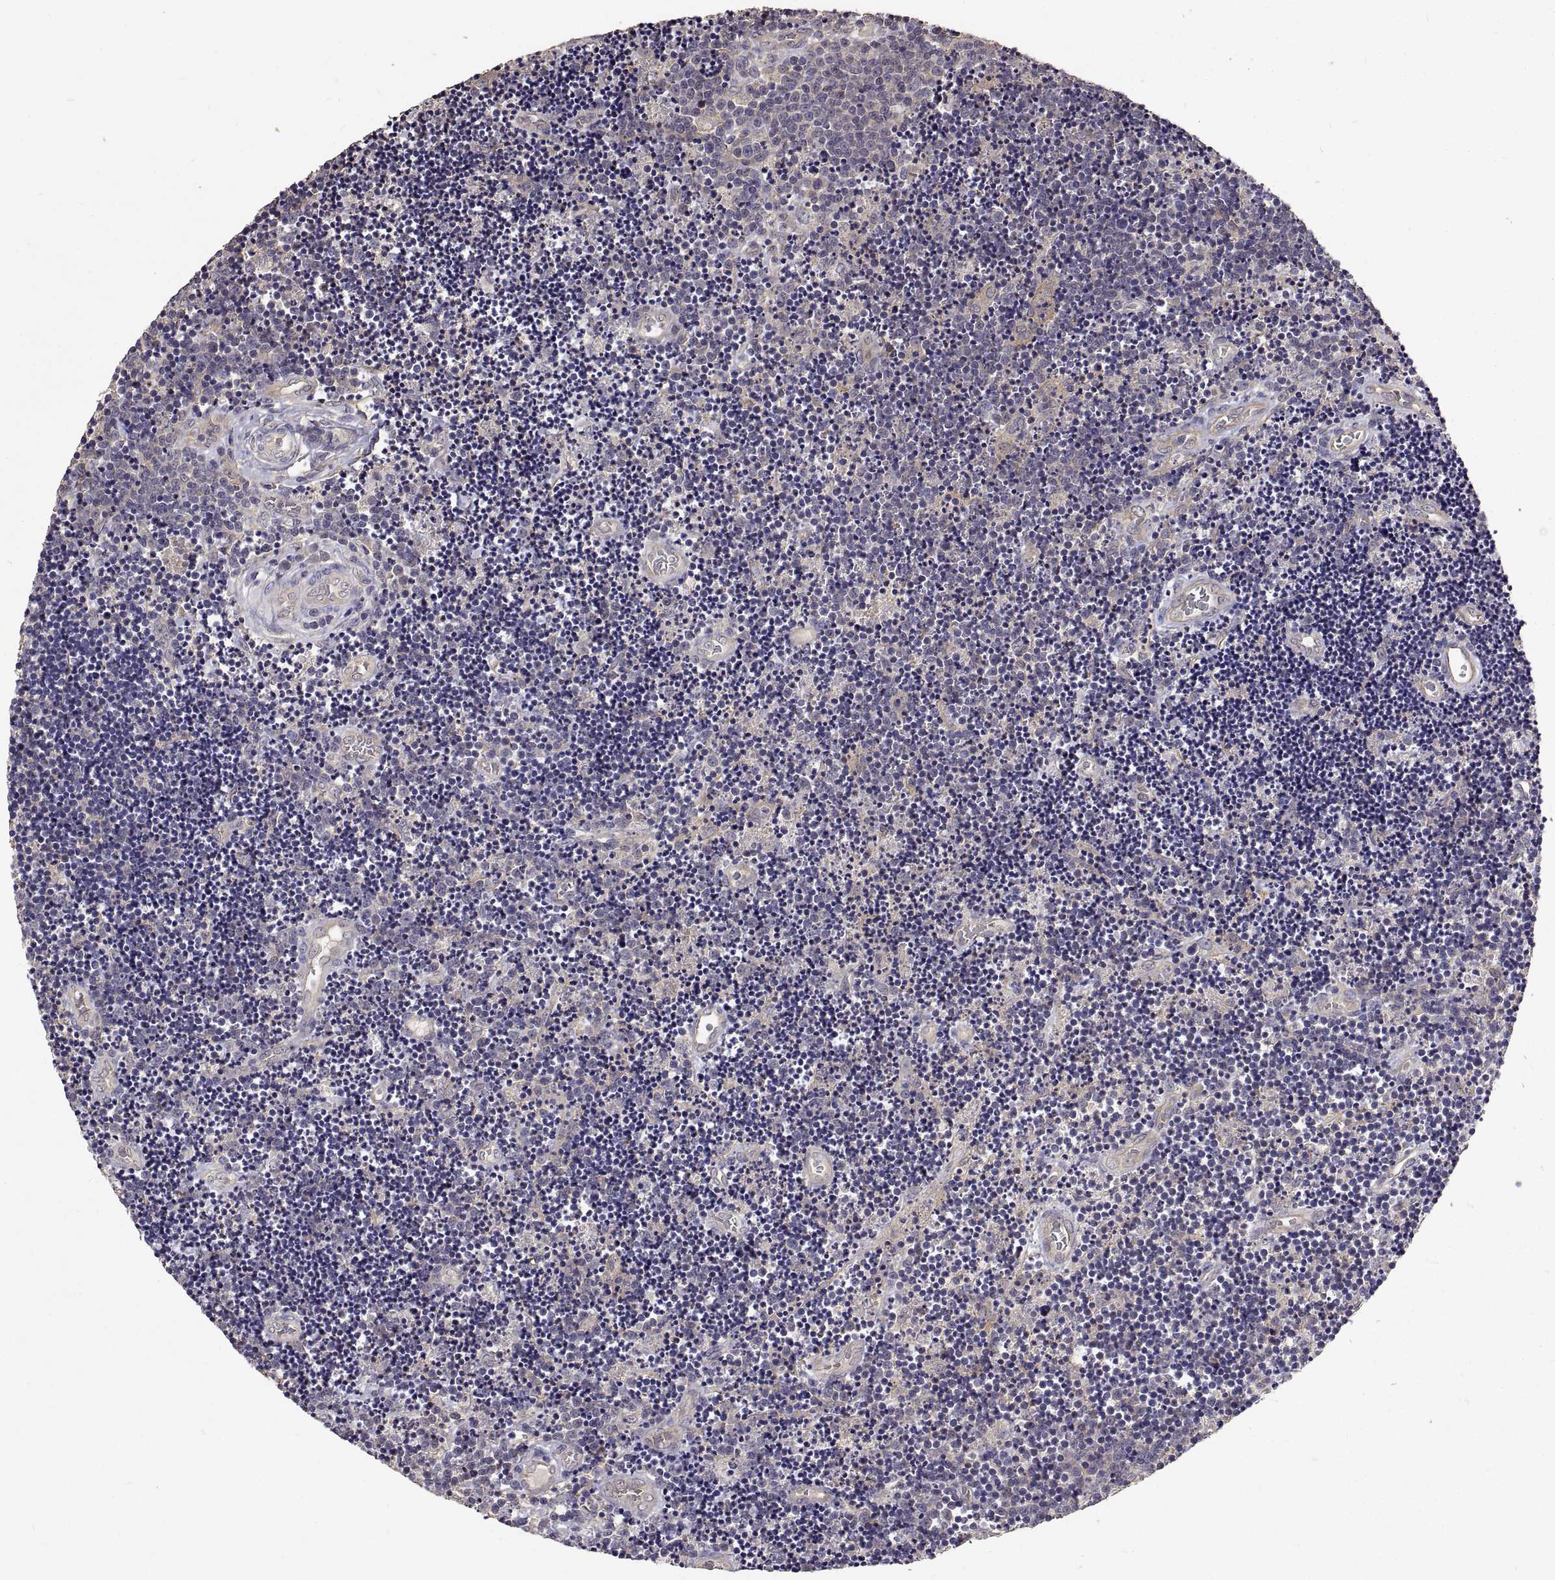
{"staining": {"intensity": "negative", "quantity": "none", "location": "none"}, "tissue": "lymphoma", "cell_type": "Tumor cells", "image_type": "cancer", "snomed": [{"axis": "morphology", "description": "Malignant lymphoma, non-Hodgkin's type, Low grade"}, {"axis": "topography", "description": "Brain"}], "caption": "The histopathology image displays no significant positivity in tumor cells of low-grade malignant lymphoma, non-Hodgkin's type.", "gene": "PEA15", "patient": {"sex": "female", "age": 66}}